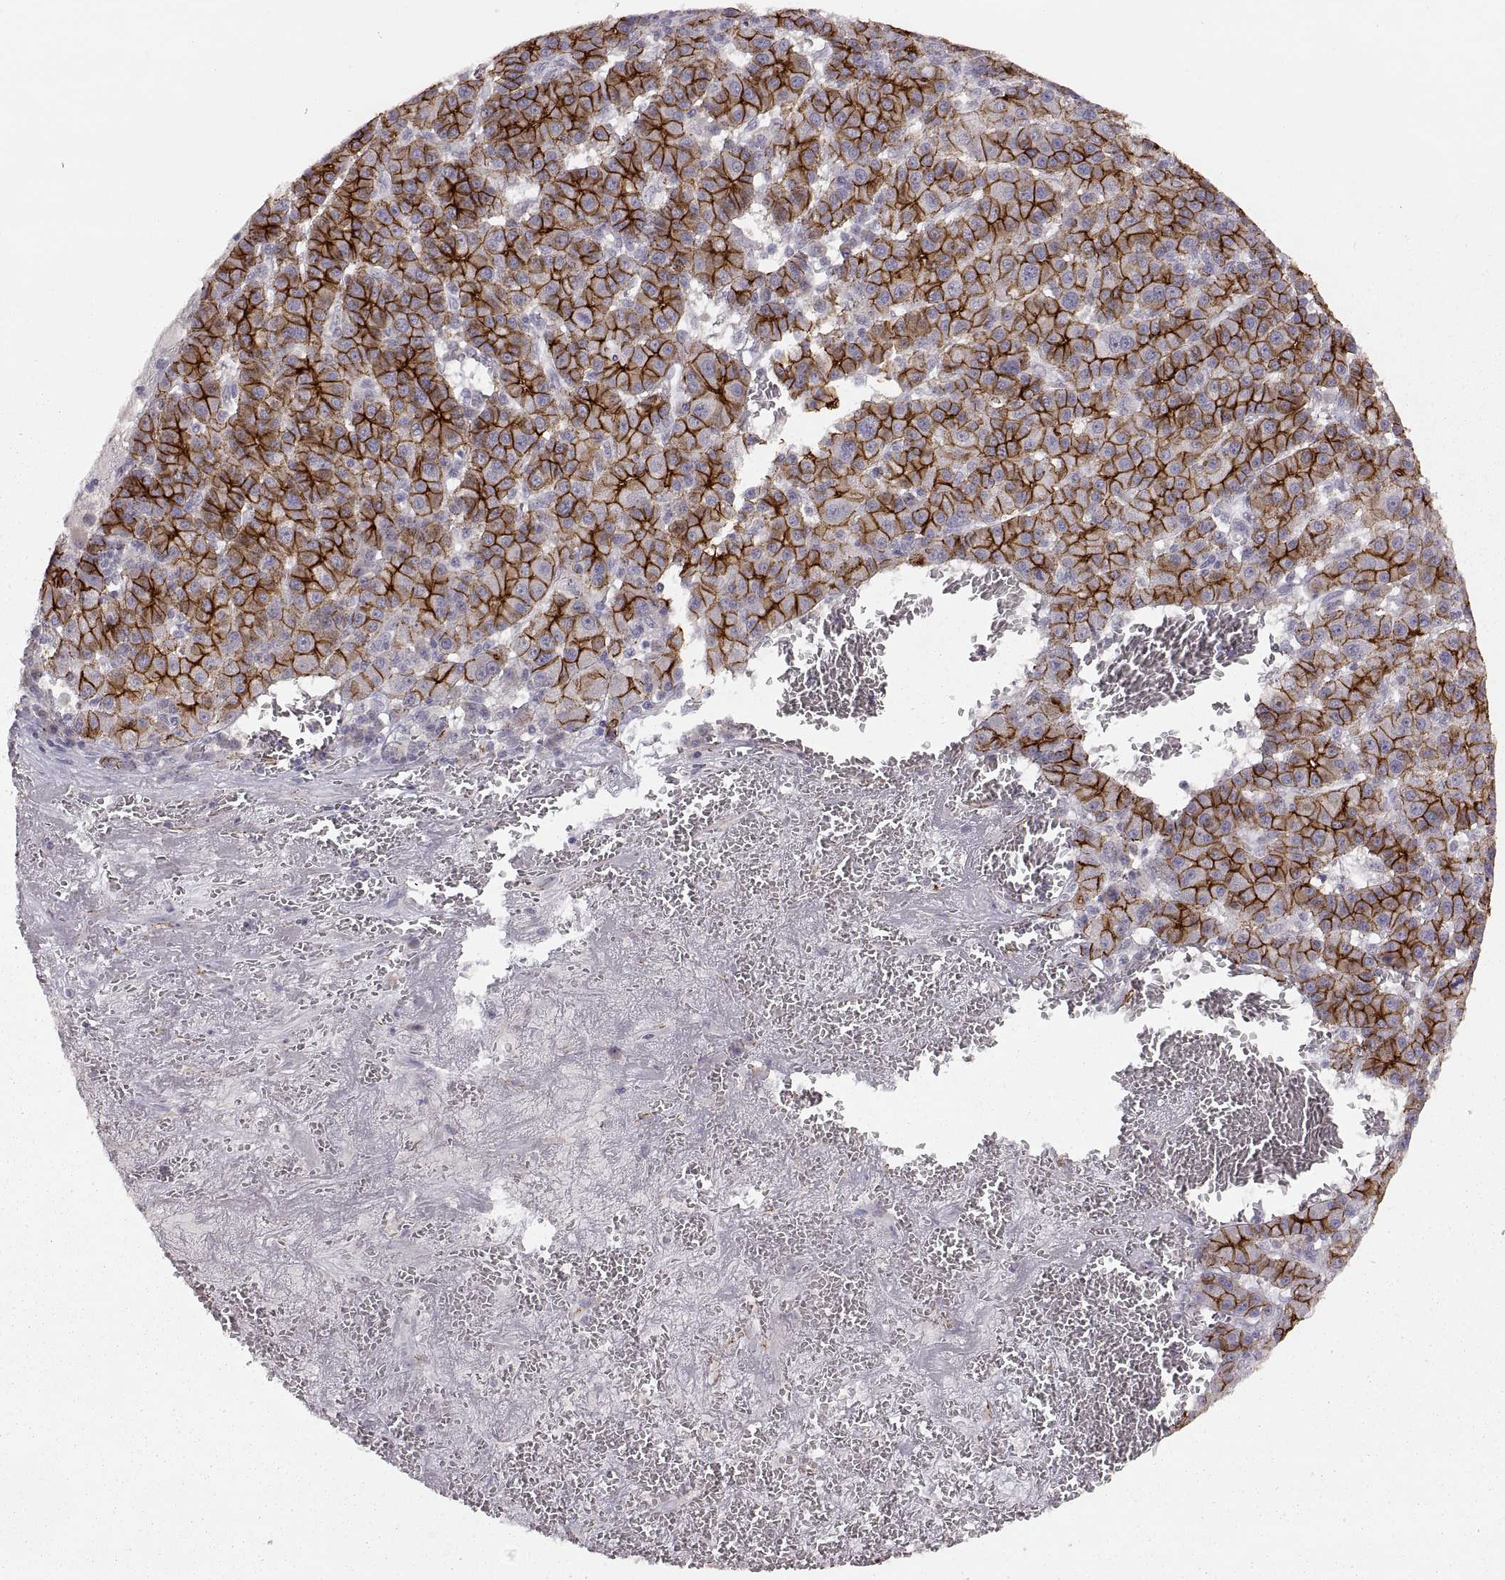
{"staining": {"intensity": "strong", "quantity": ">75%", "location": "cytoplasmic/membranous"}, "tissue": "liver cancer", "cell_type": "Tumor cells", "image_type": "cancer", "snomed": [{"axis": "morphology", "description": "Carcinoma, Hepatocellular, NOS"}, {"axis": "topography", "description": "Liver"}], "caption": "Hepatocellular carcinoma (liver) tissue shows strong cytoplasmic/membranous positivity in approximately >75% of tumor cells", "gene": "CDH2", "patient": {"sex": "female", "age": 60}}